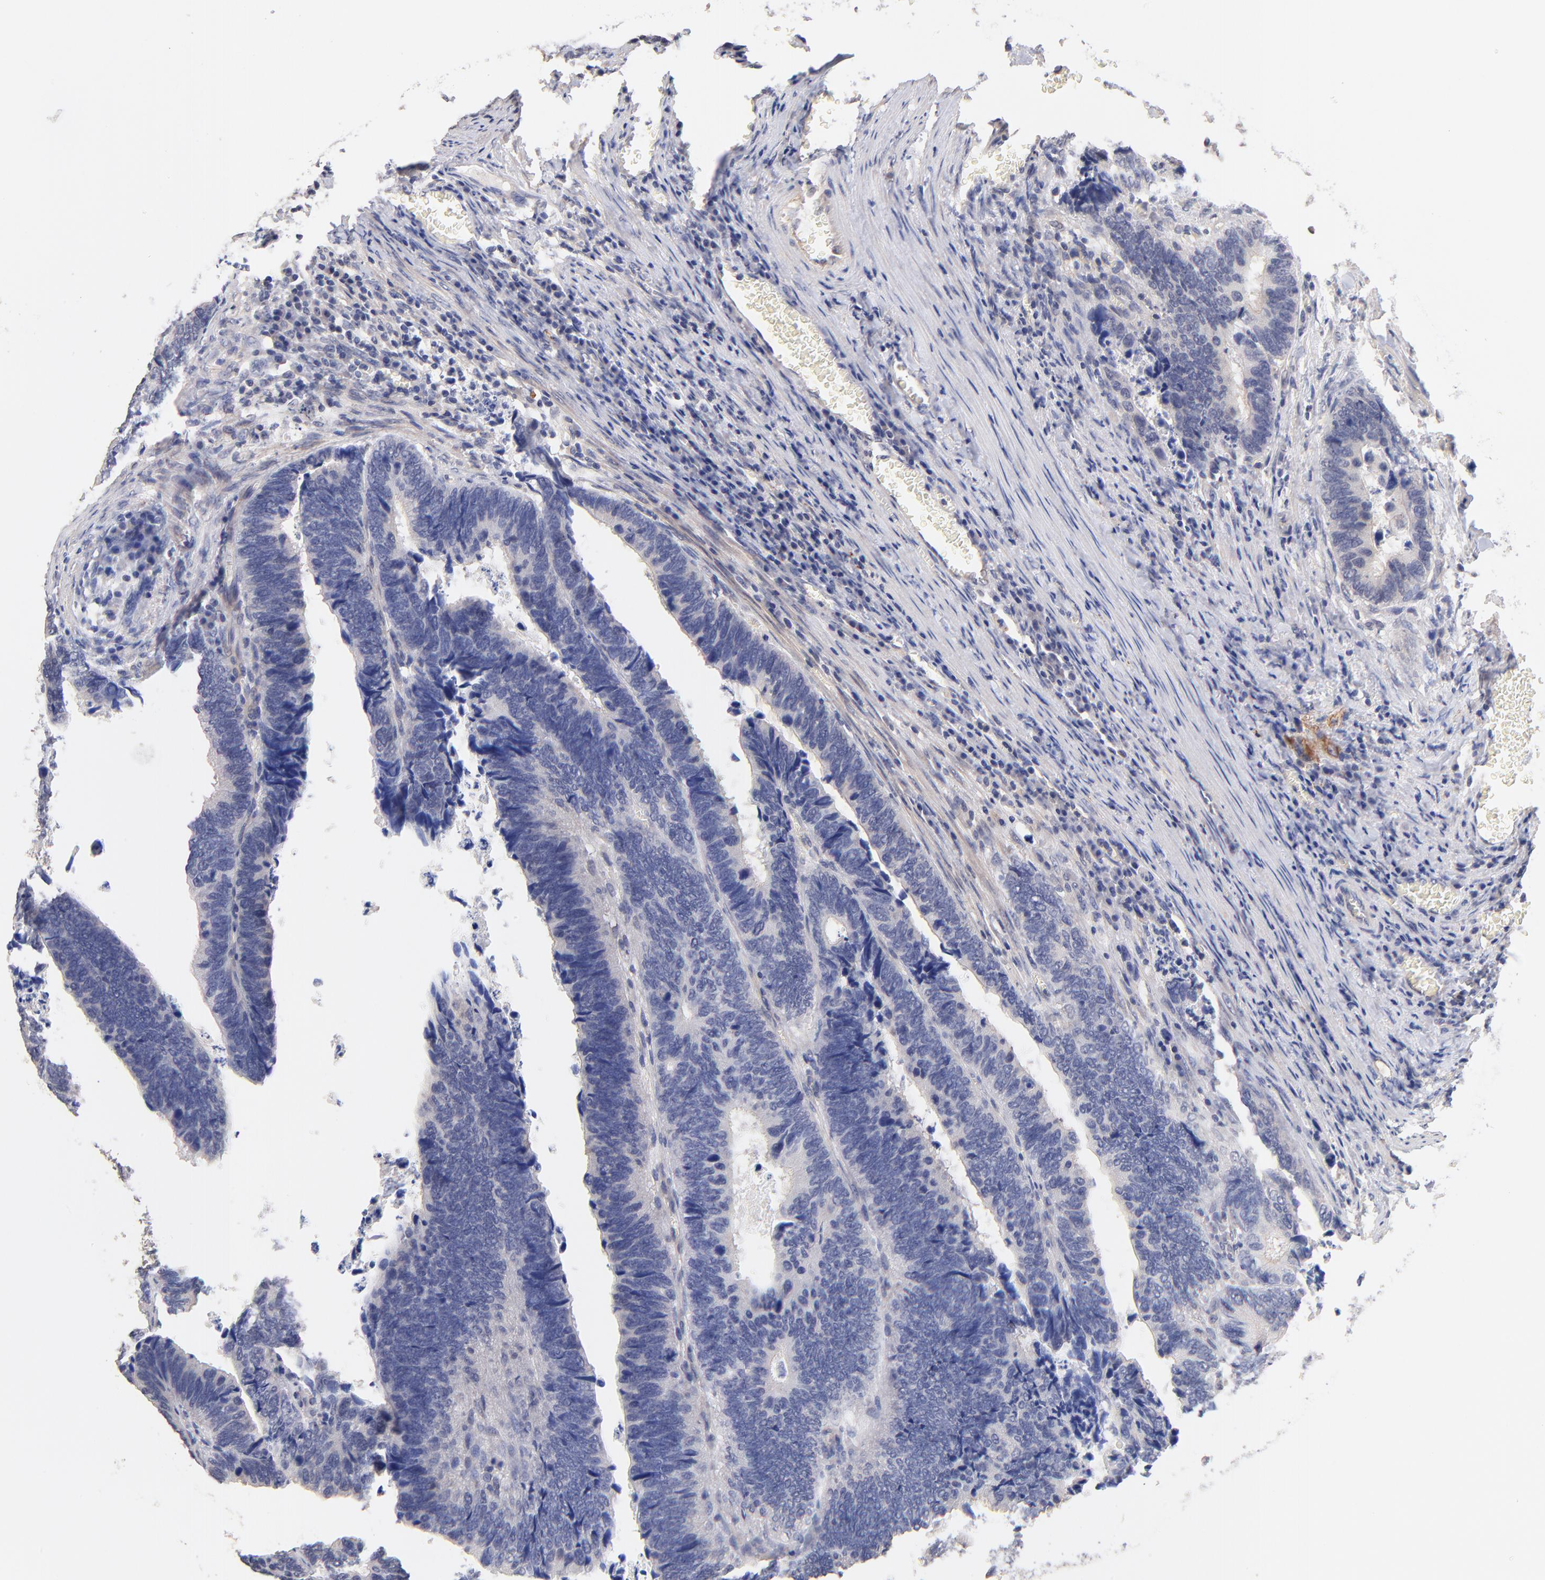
{"staining": {"intensity": "negative", "quantity": "none", "location": "none"}, "tissue": "colorectal cancer", "cell_type": "Tumor cells", "image_type": "cancer", "snomed": [{"axis": "morphology", "description": "Adenocarcinoma, NOS"}, {"axis": "topography", "description": "Colon"}], "caption": "Immunohistochemical staining of adenocarcinoma (colorectal) shows no significant staining in tumor cells. (DAB immunohistochemistry (IHC) with hematoxylin counter stain).", "gene": "RIBC2", "patient": {"sex": "male", "age": 72}}